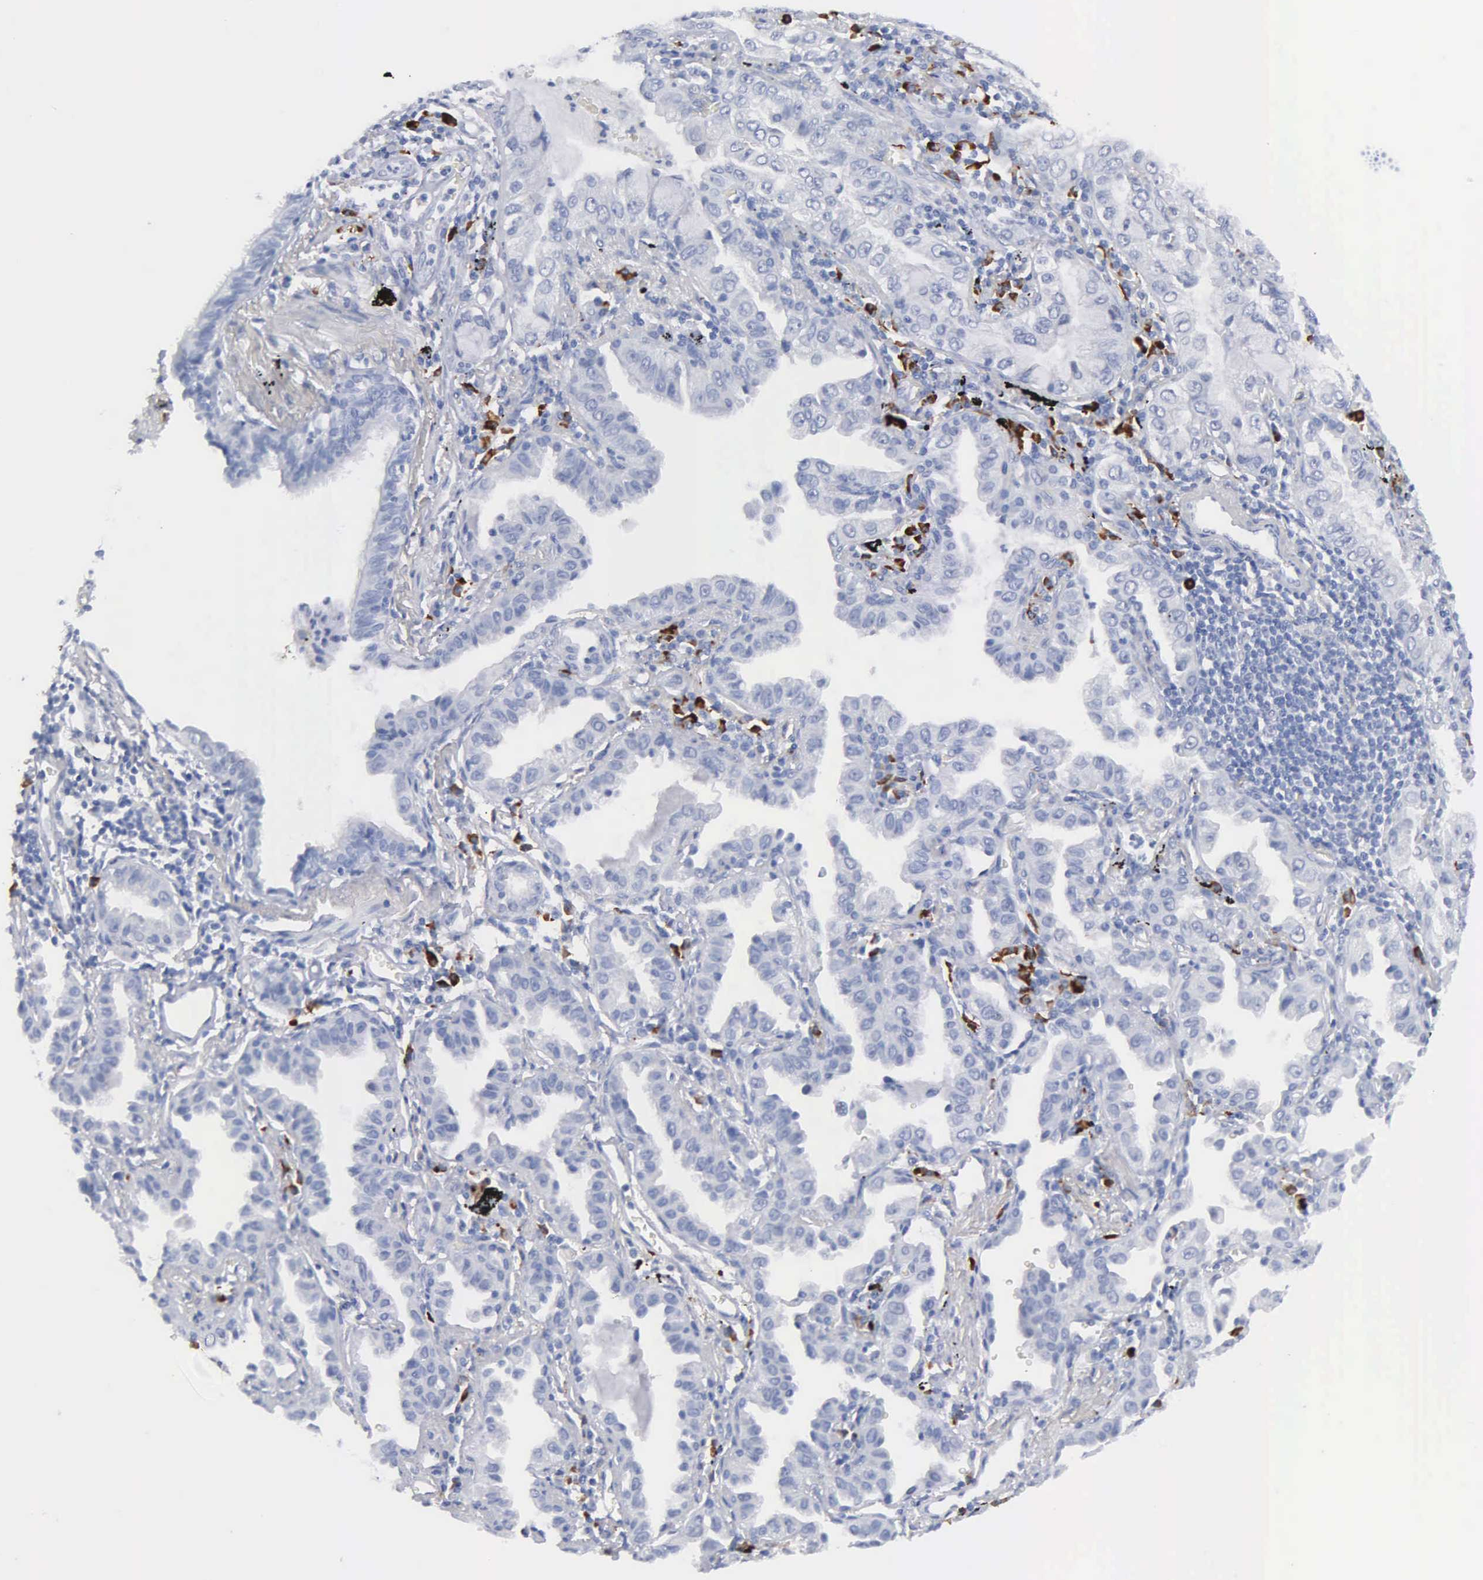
{"staining": {"intensity": "negative", "quantity": "none", "location": "none"}, "tissue": "lung cancer", "cell_type": "Tumor cells", "image_type": "cancer", "snomed": [{"axis": "morphology", "description": "Adenocarcinoma, NOS"}, {"axis": "topography", "description": "Lung"}], "caption": "High magnification brightfield microscopy of adenocarcinoma (lung) stained with DAB (3,3'-diaminobenzidine) (brown) and counterstained with hematoxylin (blue): tumor cells show no significant staining.", "gene": "ASPHD2", "patient": {"sex": "female", "age": 50}}